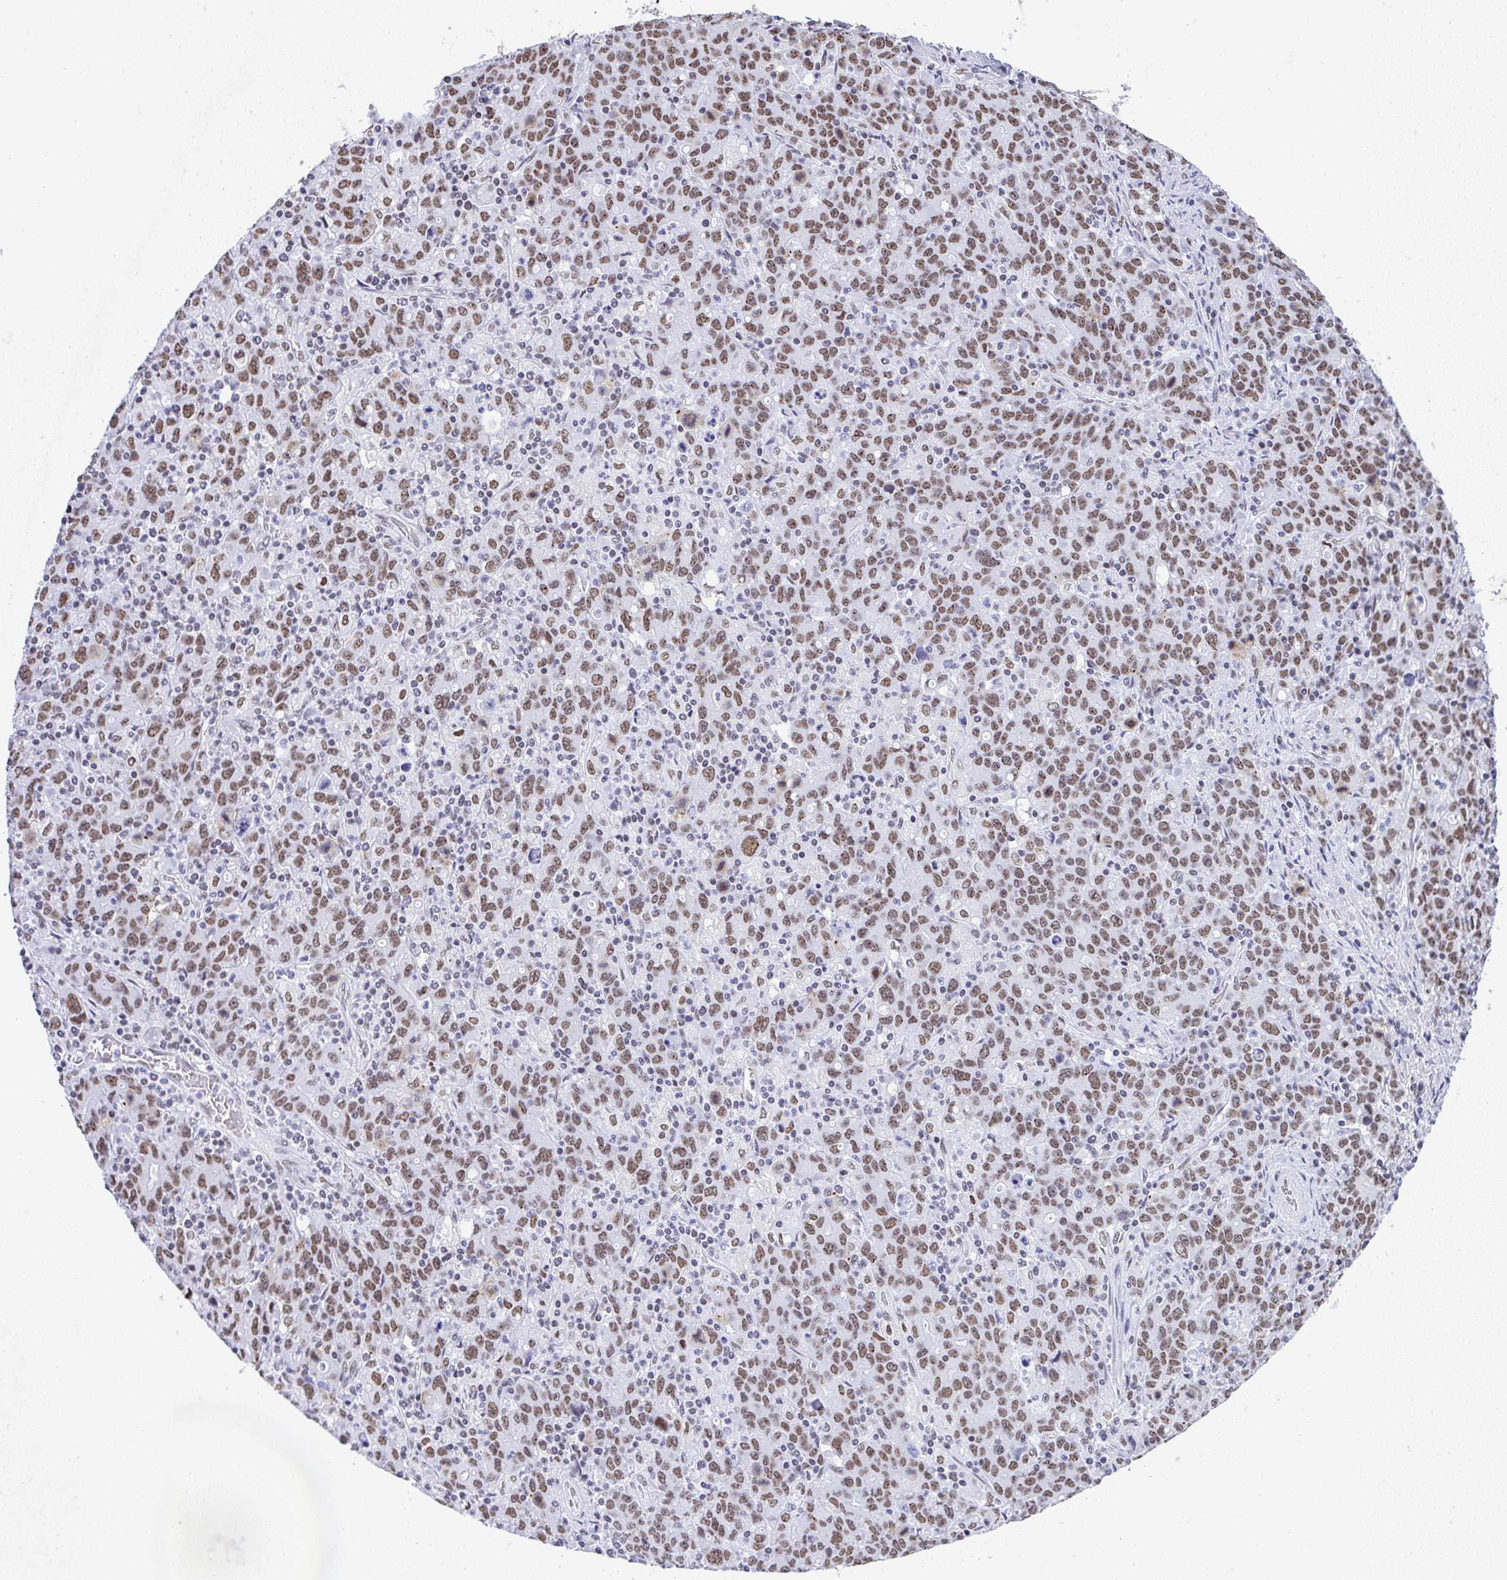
{"staining": {"intensity": "moderate", "quantity": ">75%", "location": "nuclear"}, "tissue": "stomach cancer", "cell_type": "Tumor cells", "image_type": "cancer", "snomed": [{"axis": "morphology", "description": "Adenocarcinoma, NOS"}, {"axis": "topography", "description": "Stomach, upper"}], "caption": "Immunohistochemical staining of human stomach adenocarcinoma reveals medium levels of moderate nuclear protein expression in approximately >75% of tumor cells.", "gene": "DDX52", "patient": {"sex": "male", "age": 69}}